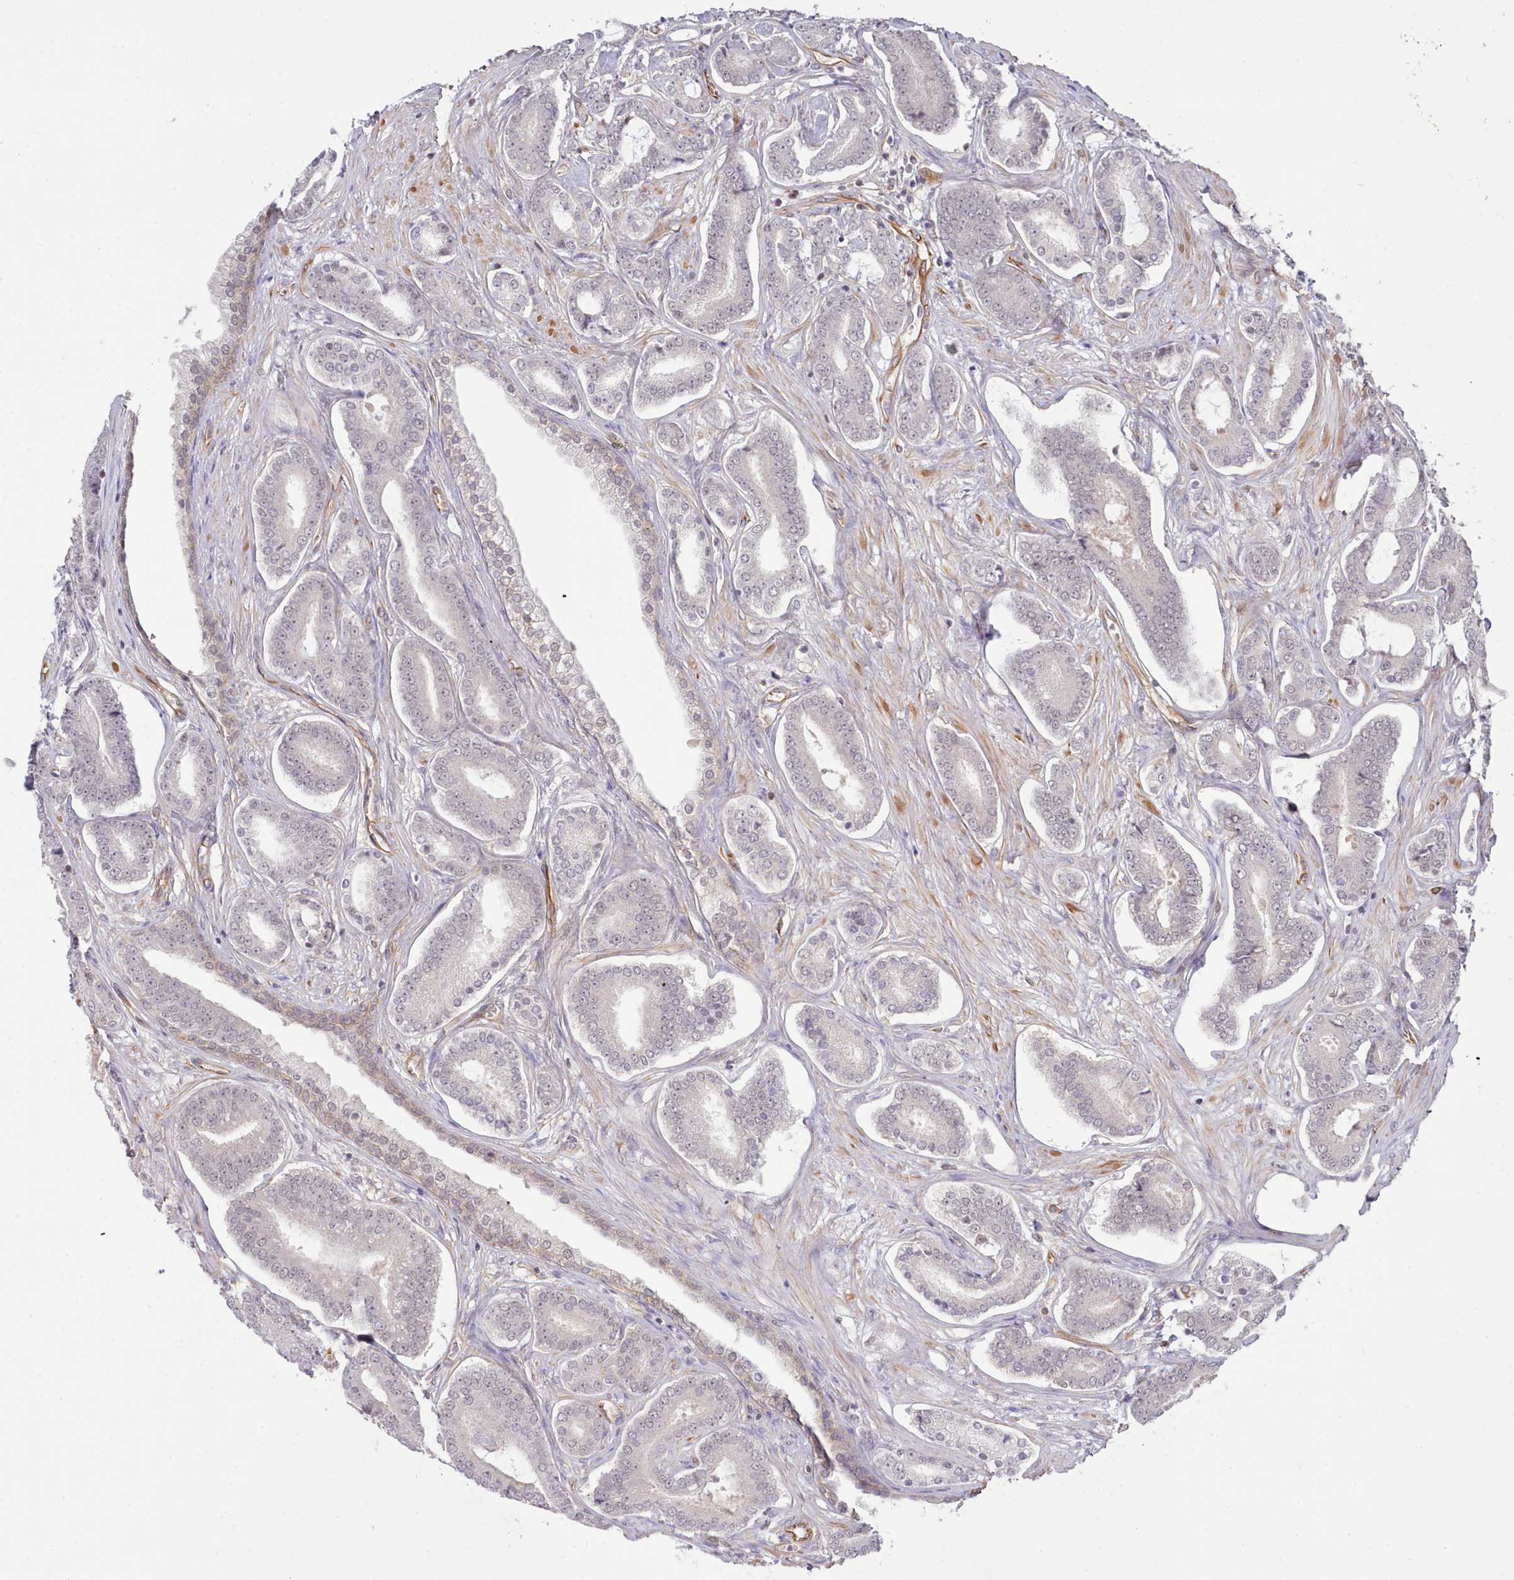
{"staining": {"intensity": "negative", "quantity": "none", "location": "none"}, "tissue": "prostate cancer", "cell_type": "Tumor cells", "image_type": "cancer", "snomed": [{"axis": "morphology", "description": "Adenocarcinoma, NOS"}, {"axis": "topography", "description": "Prostate and seminal vesicle, NOS"}], "caption": "Tumor cells show no significant protein expression in prostate cancer (adenocarcinoma).", "gene": "ZC3H13", "patient": {"sex": "male", "age": 76}}